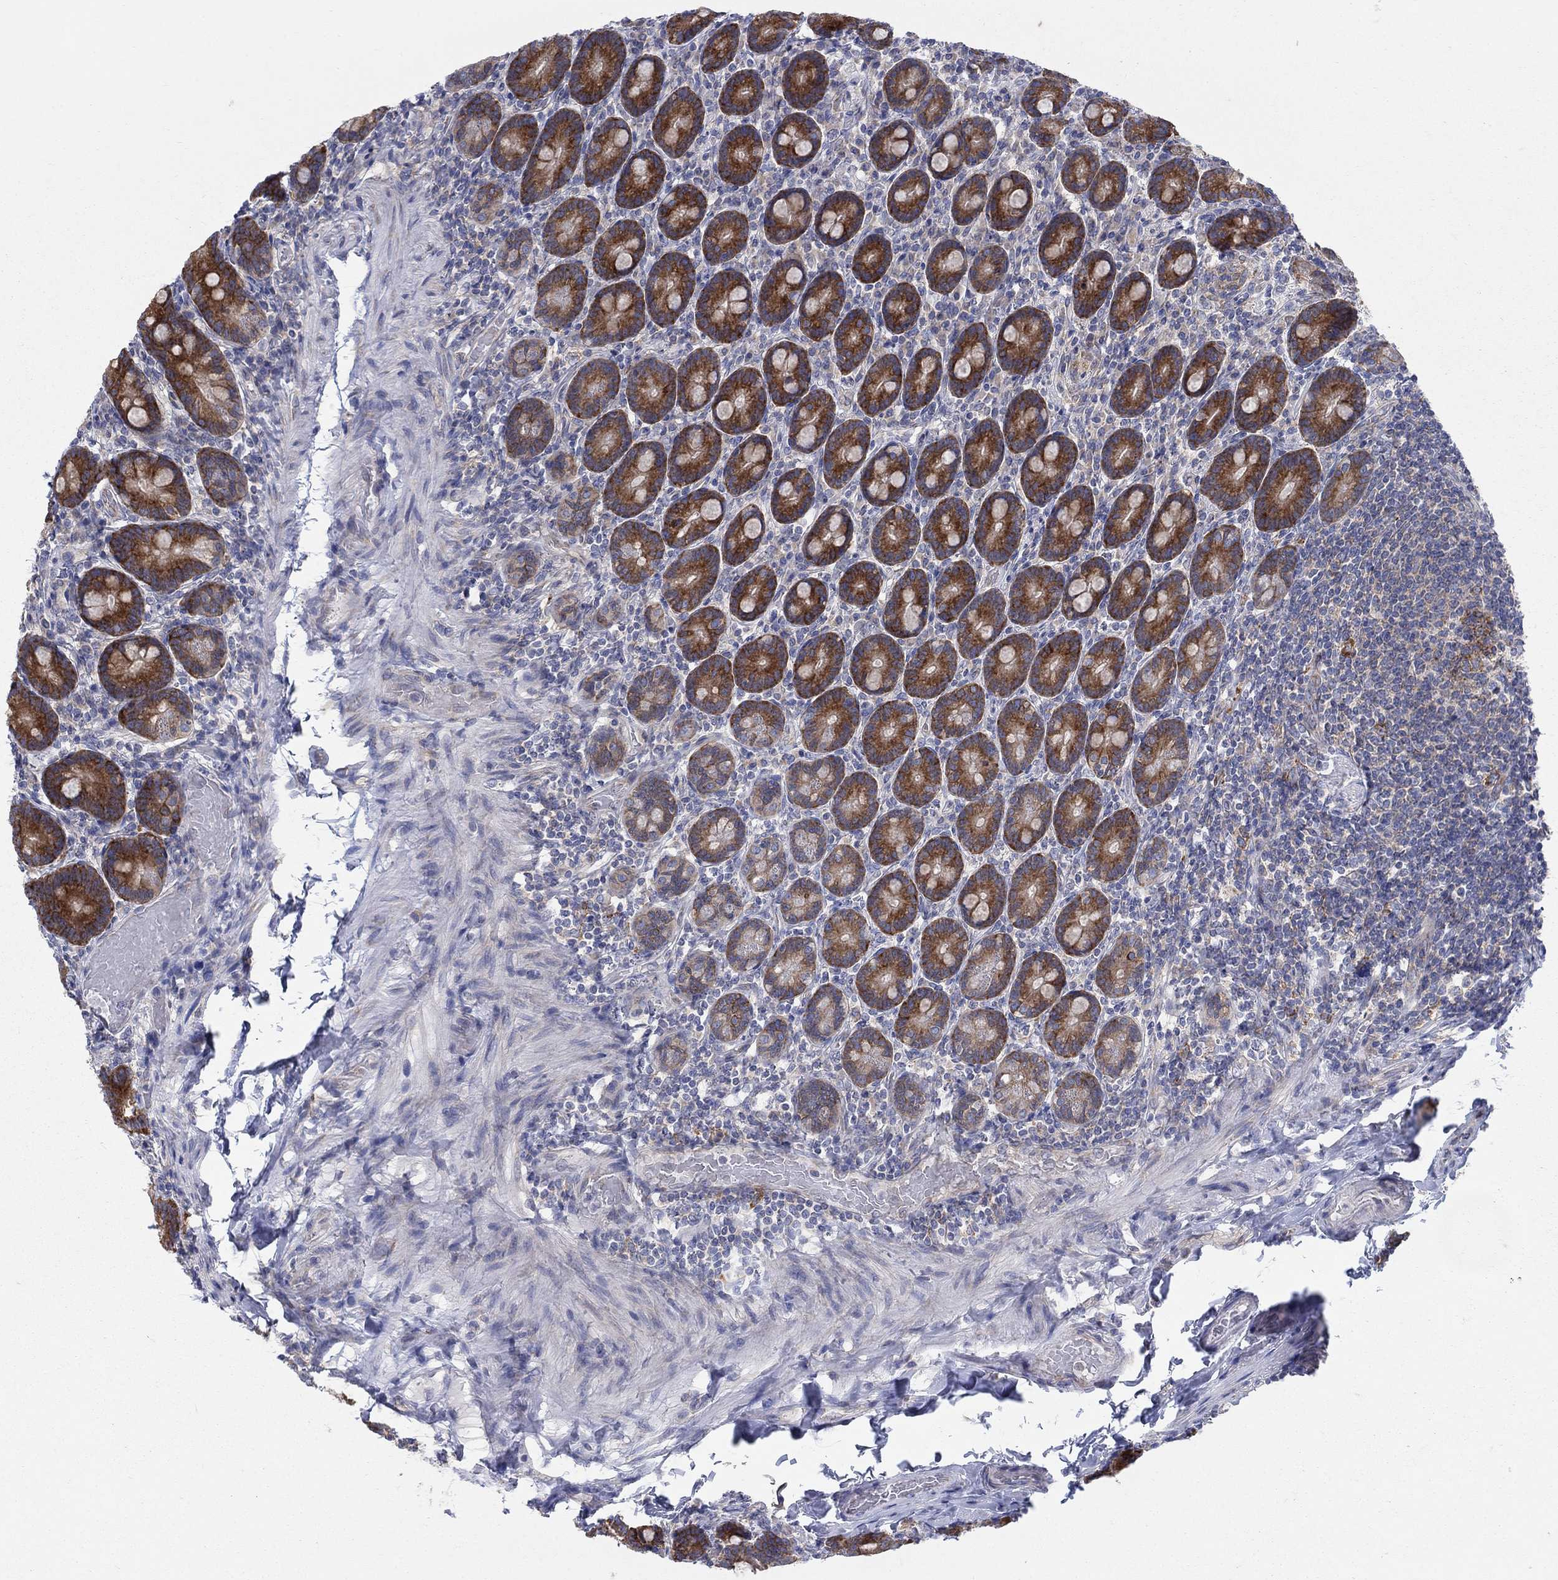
{"staining": {"intensity": "strong", "quantity": "25%-75%", "location": "cytoplasmic/membranous"}, "tissue": "small intestine", "cell_type": "Glandular cells", "image_type": "normal", "snomed": [{"axis": "morphology", "description": "Normal tissue, NOS"}, {"axis": "topography", "description": "Small intestine"}], "caption": "About 25%-75% of glandular cells in normal human small intestine exhibit strong cytoplasmic/membranous protein staining as visualized by brown immunohistochemical staining.", "gene": "TMEM59", "patient": {"sex": "male", "age": 66}}